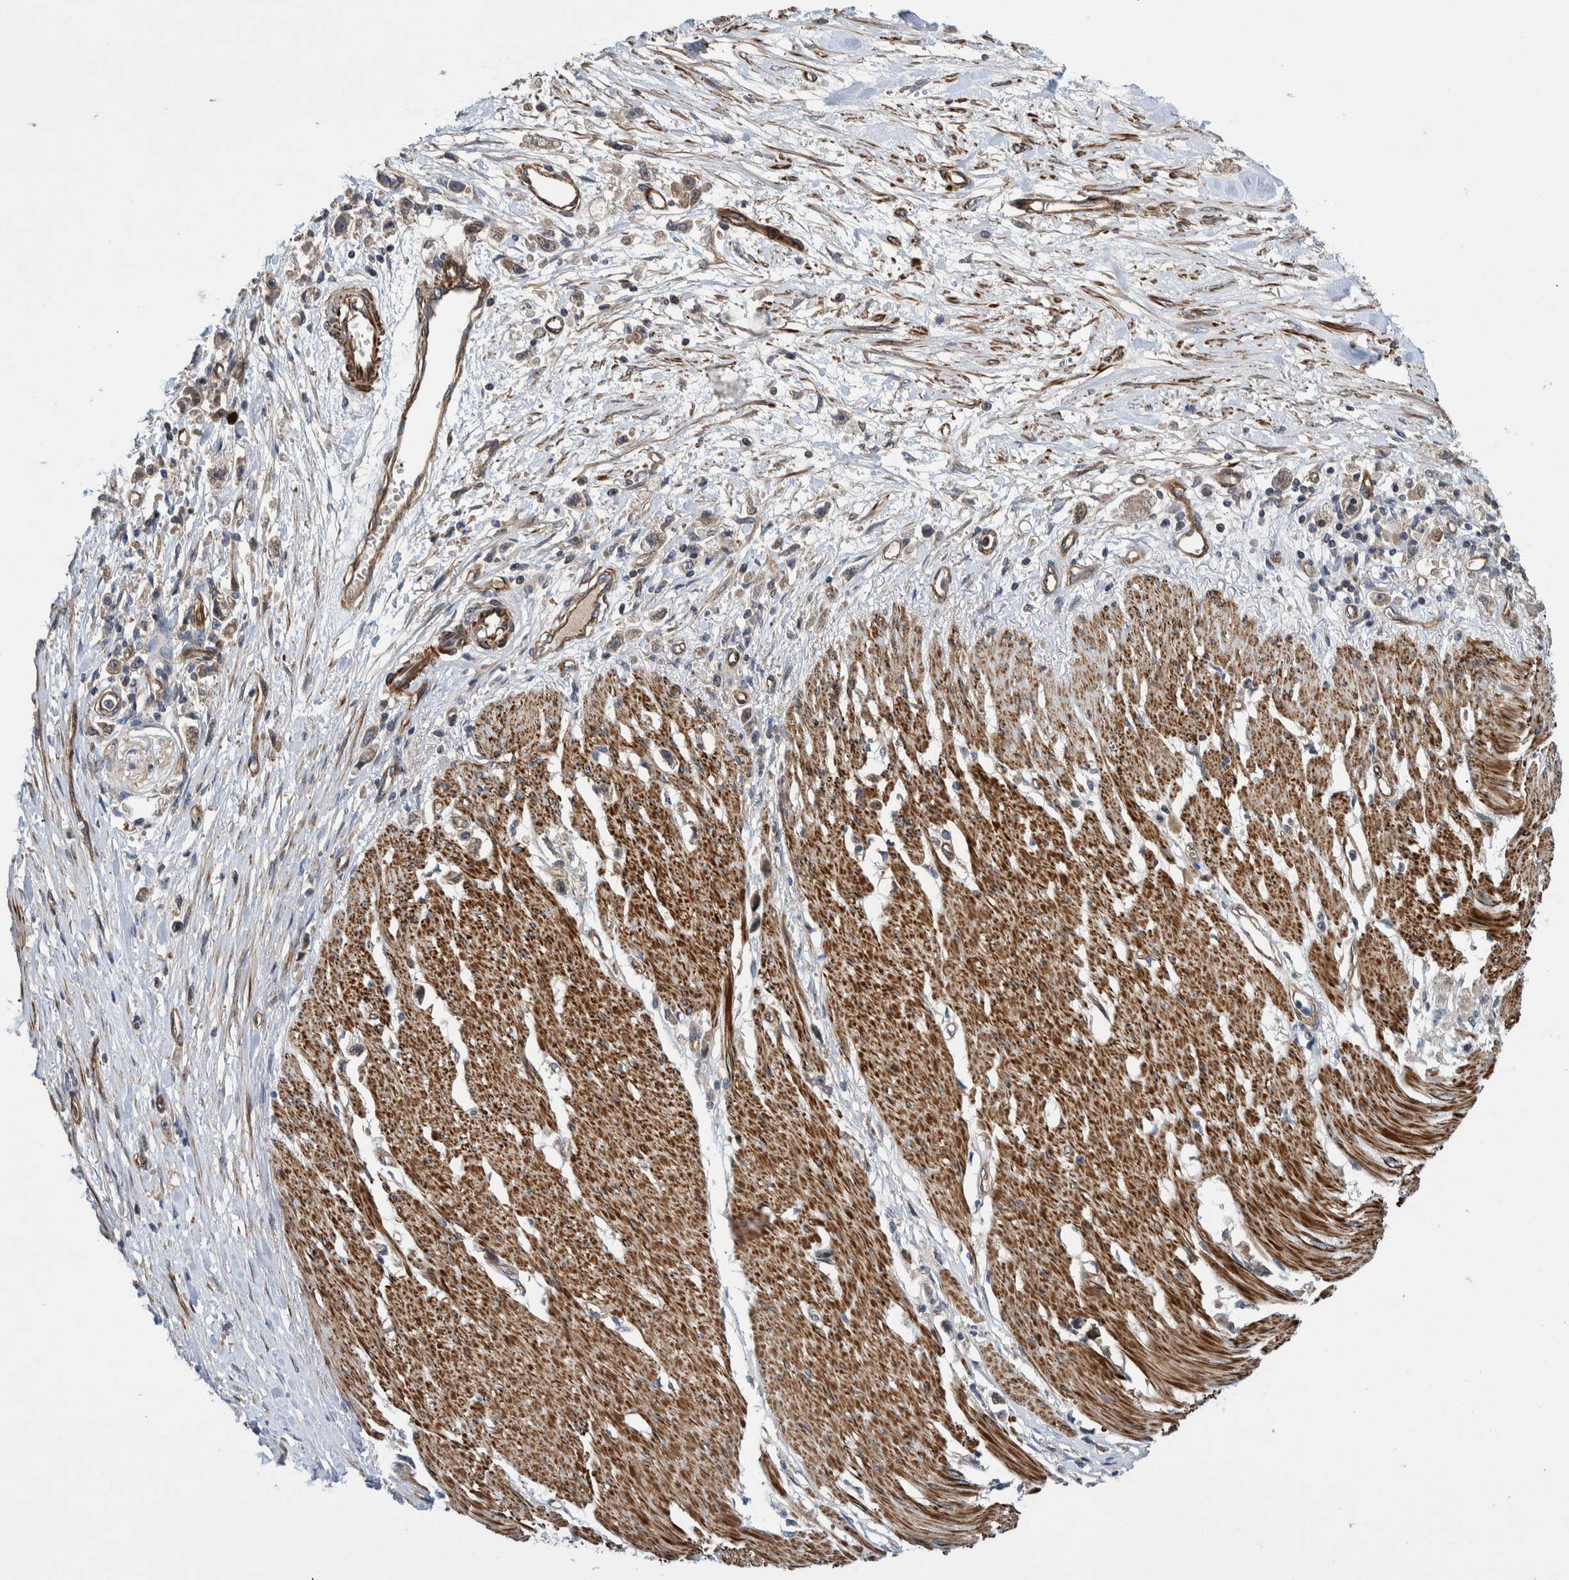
{"staining": {"intensity": "weak", "quantity": ">75%", "location": "cytoplasmic/membranous"}, "tissue": "stomach cancer", "cell_type": "Tumor cells", "image_type": "cancer", "snomed": [{"axis": "morphology", "description": "Adenocarcinoma, NOS"}, {"axis": "topography", "description": "Stomach"}], "caption": "IHC of human stomach cancer (adenocarcinoma) exhibits low levels of weak cytoplasmic/membranous expression in approximately >75% of tumor cells.", "gene": "GRPEL2", "patient": {"sex": "female", "age": 59}}